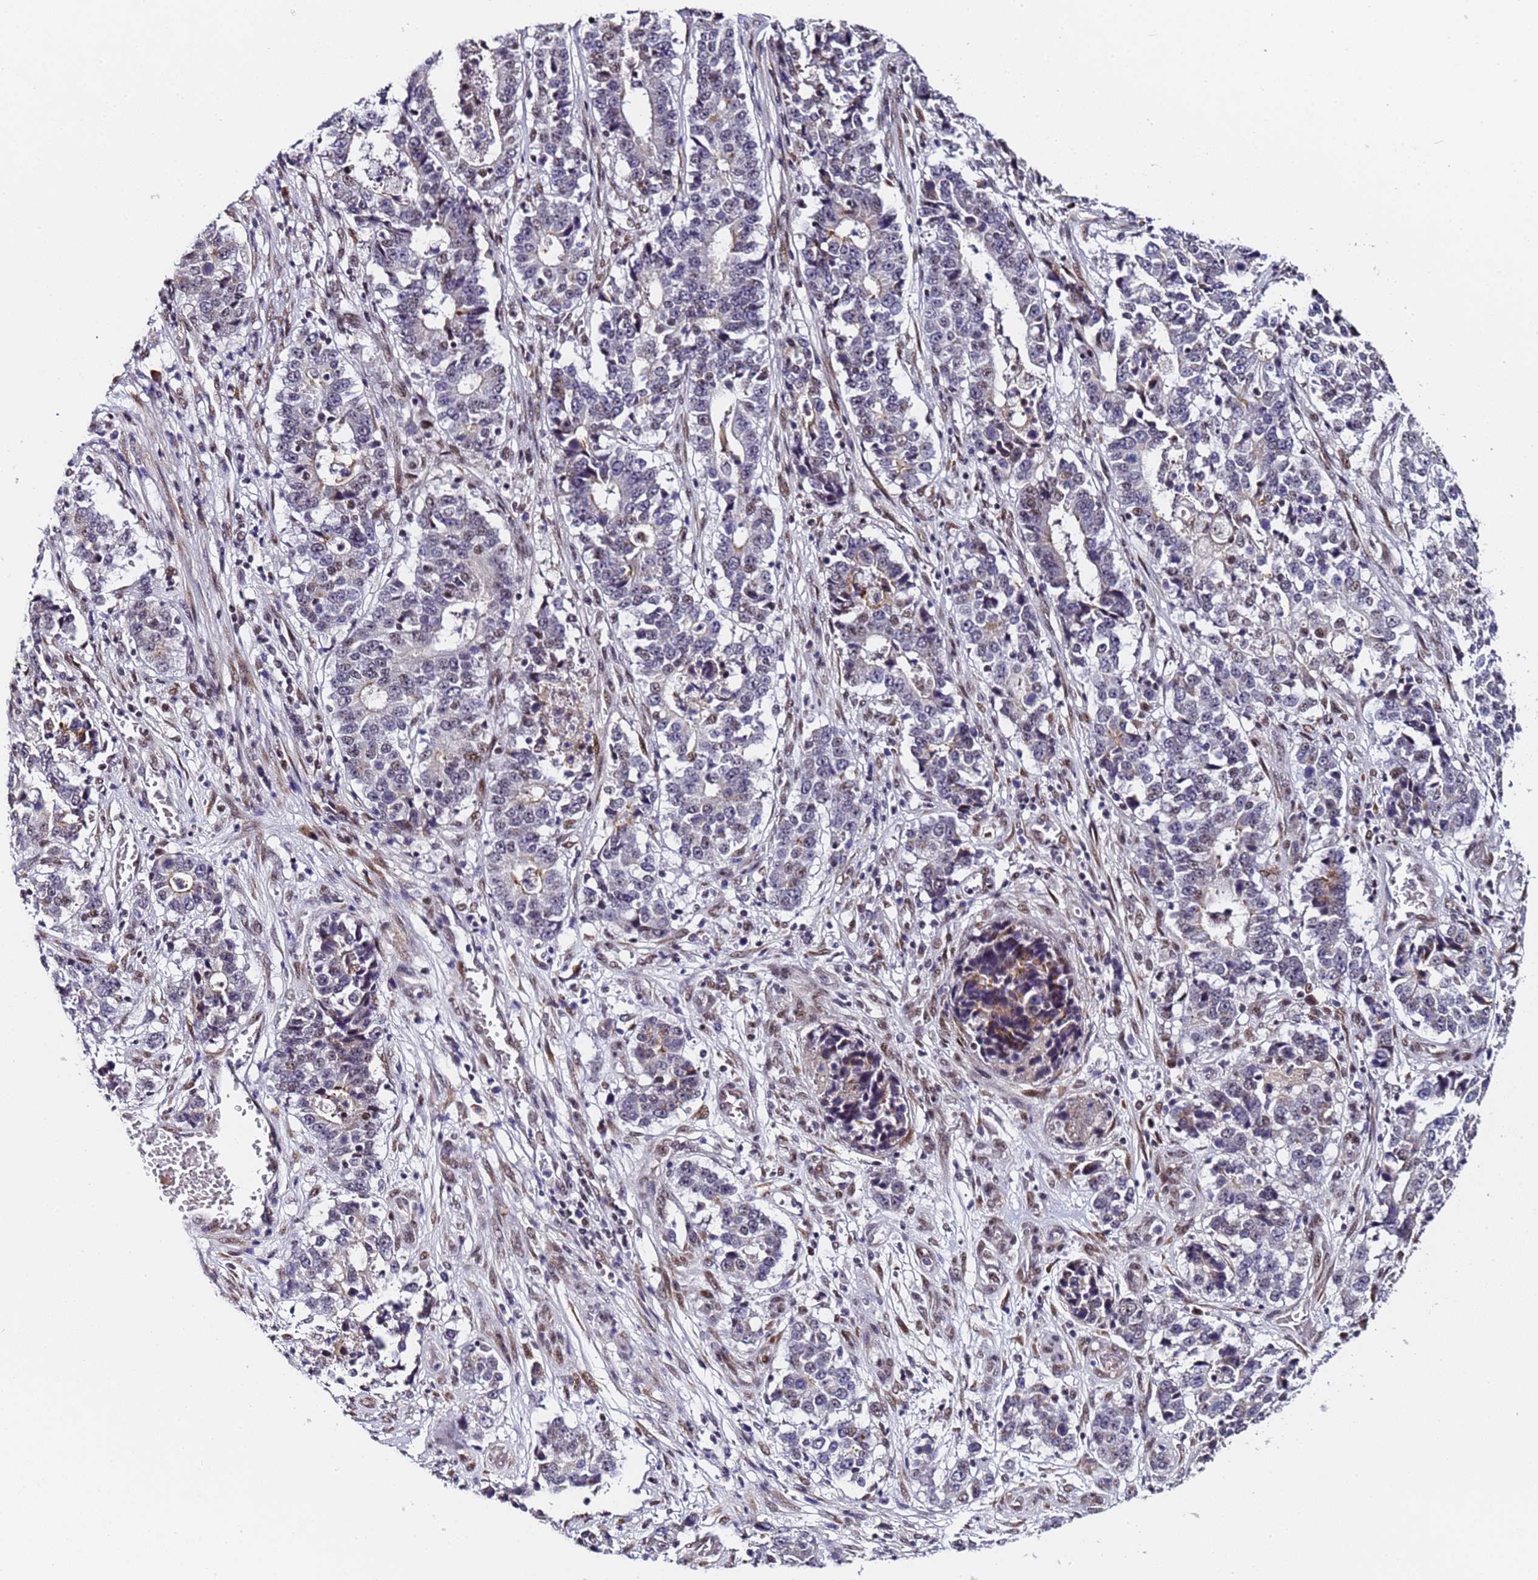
{"staining": {"intensity": "negative", "quantity": "none", "location": "none"}, "tissue": "stomach cancer", "cell_type": "Tumor cells", "image_type": "cancer", "snomed": [{"axis": "morphology", "description": "Adenocarcinoma, NOS"}, {"axis": "topography", "description": "Stomach"}], "caption": "Tumor cells show no significant positivity in stomach cancer (adenocarcinoma).", "gene": "FNBP4", "patient": {"sex": "male", "age": 59}}